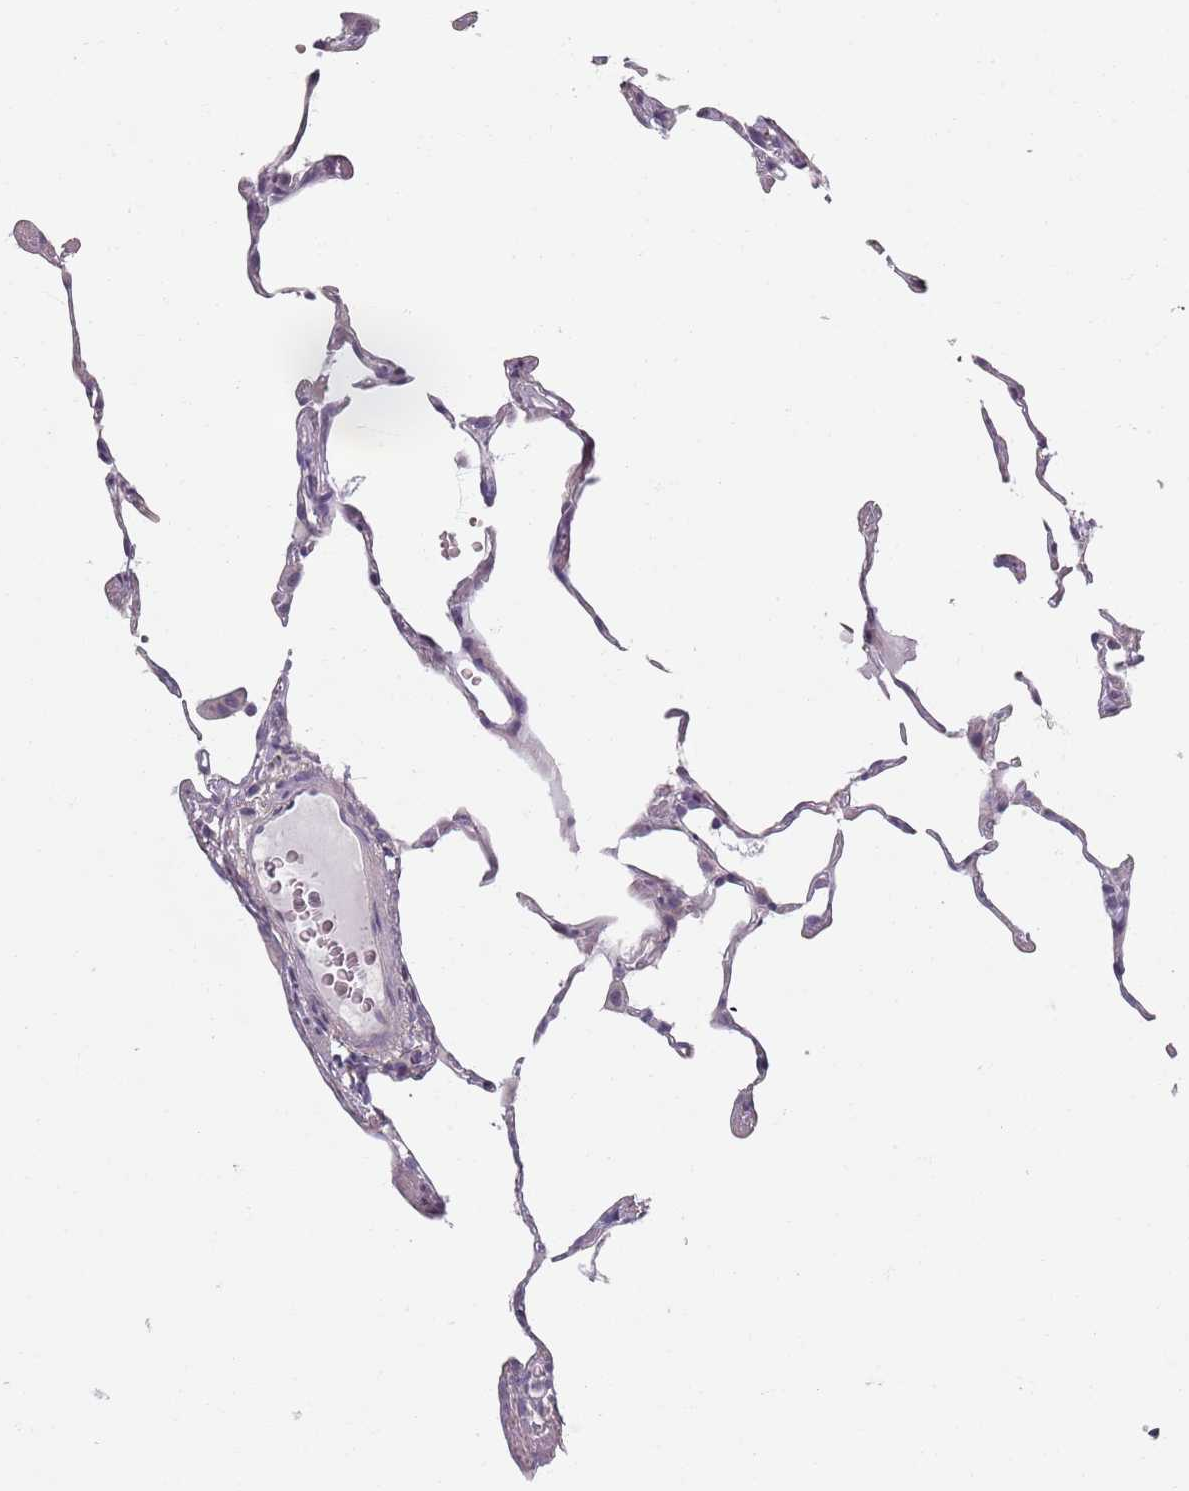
{"staining": {"intensity": "negative", "quantity": "none", "location": "none"}, "tissue": "lung", "cell_type": "Alveolar cells", "image_type": "normal", "snomed": [{"axis": "morphology", "description": "Normal tissue, NOS"}, {"axis": "topography", "description": "Lung"}], "caption": "This is an IHC image of benign lung. There is no positivity in alveolar cells.", "gene": "SYNGR3", "patient": {"sex": "female", "age": 57}}